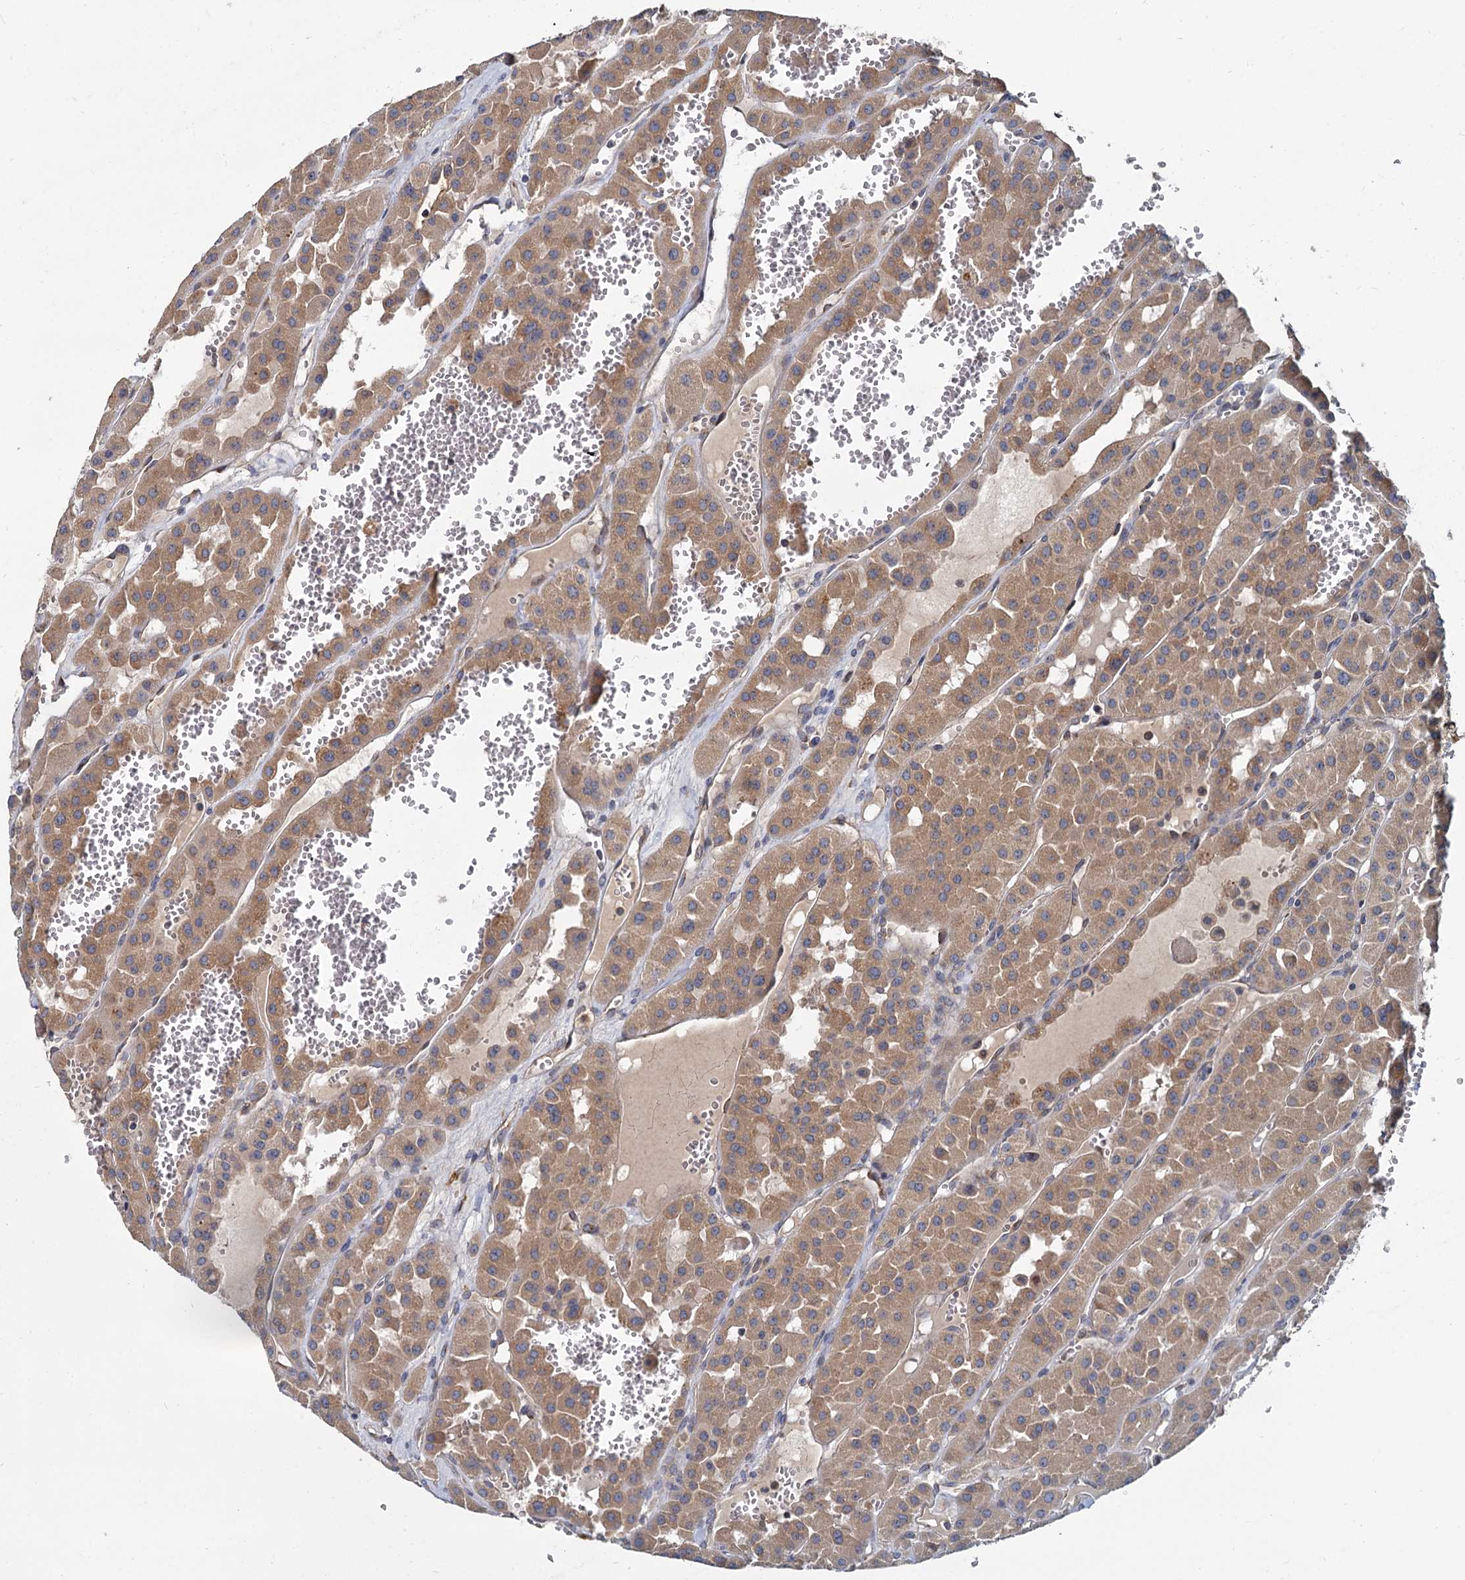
{"staining": {"intensity": "moderate", "quantity": ">75%", "location": "cytoplasmic/membranous"}, "tissue": "renal cancer", "cell_type": "Tumor cells", "image_type": "cancer", "snomed": [{"axis": "morphology", "description": "Carcinoma, NOS"}, {"axis": "topography", "description": "Kidney"}], "caption": "A high-resolution image shows IHC staining of carcinoma (renal), which reveals moderate cytoplasmic/membranous positivity in about >75% of tumor cells. (DAB IHC with brightfield microscopy, high magnification).", "gene": "LRRC51", "patient": {"sex": "female", "age": 75}}